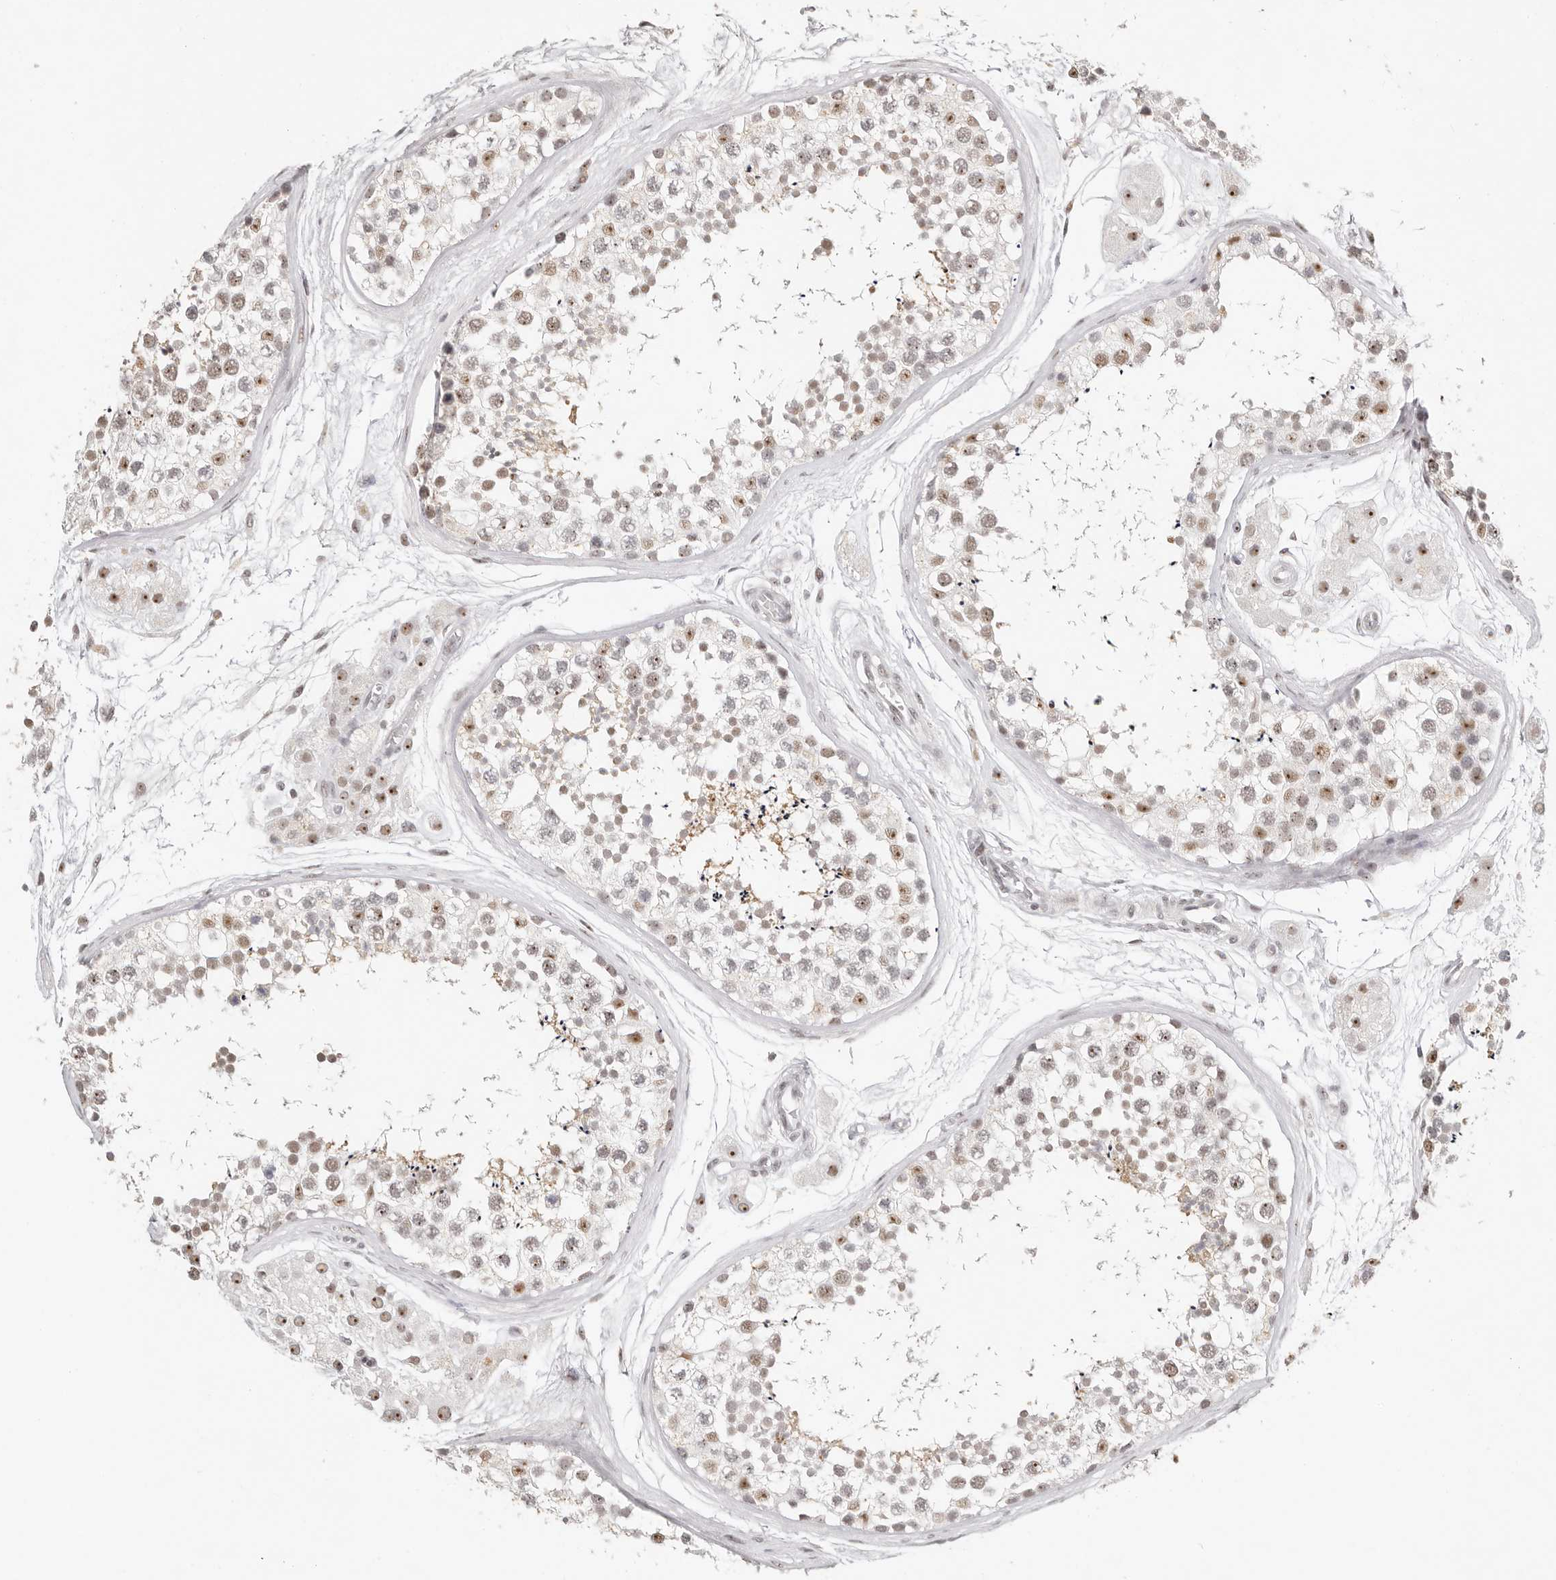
{"staining": {"intensity": "moderate", "quantity": "25%-75%", "location": "nuclear"}, "tissue": "testis", "cell_type": "Cells in seminiferous ducts", "image_type": "normal", "snomed": [{"axis": "morphology", "description": "Normal tissue, NOS"}, {"axis": "topography", "description": "Testis"}], "caption": "The photomicrograph displays a brown stain indicating the presence of a protein in the nuclear of cells in seminiferous ducts in testis. The staining was performed using DAB (3,3'-diaminobenzidine), with brown indicating positive protein expression. Nuclei are stained blue with hematoxylin.", "gene": "LARP7", "patient": {"sex": "male", "age": 56}}